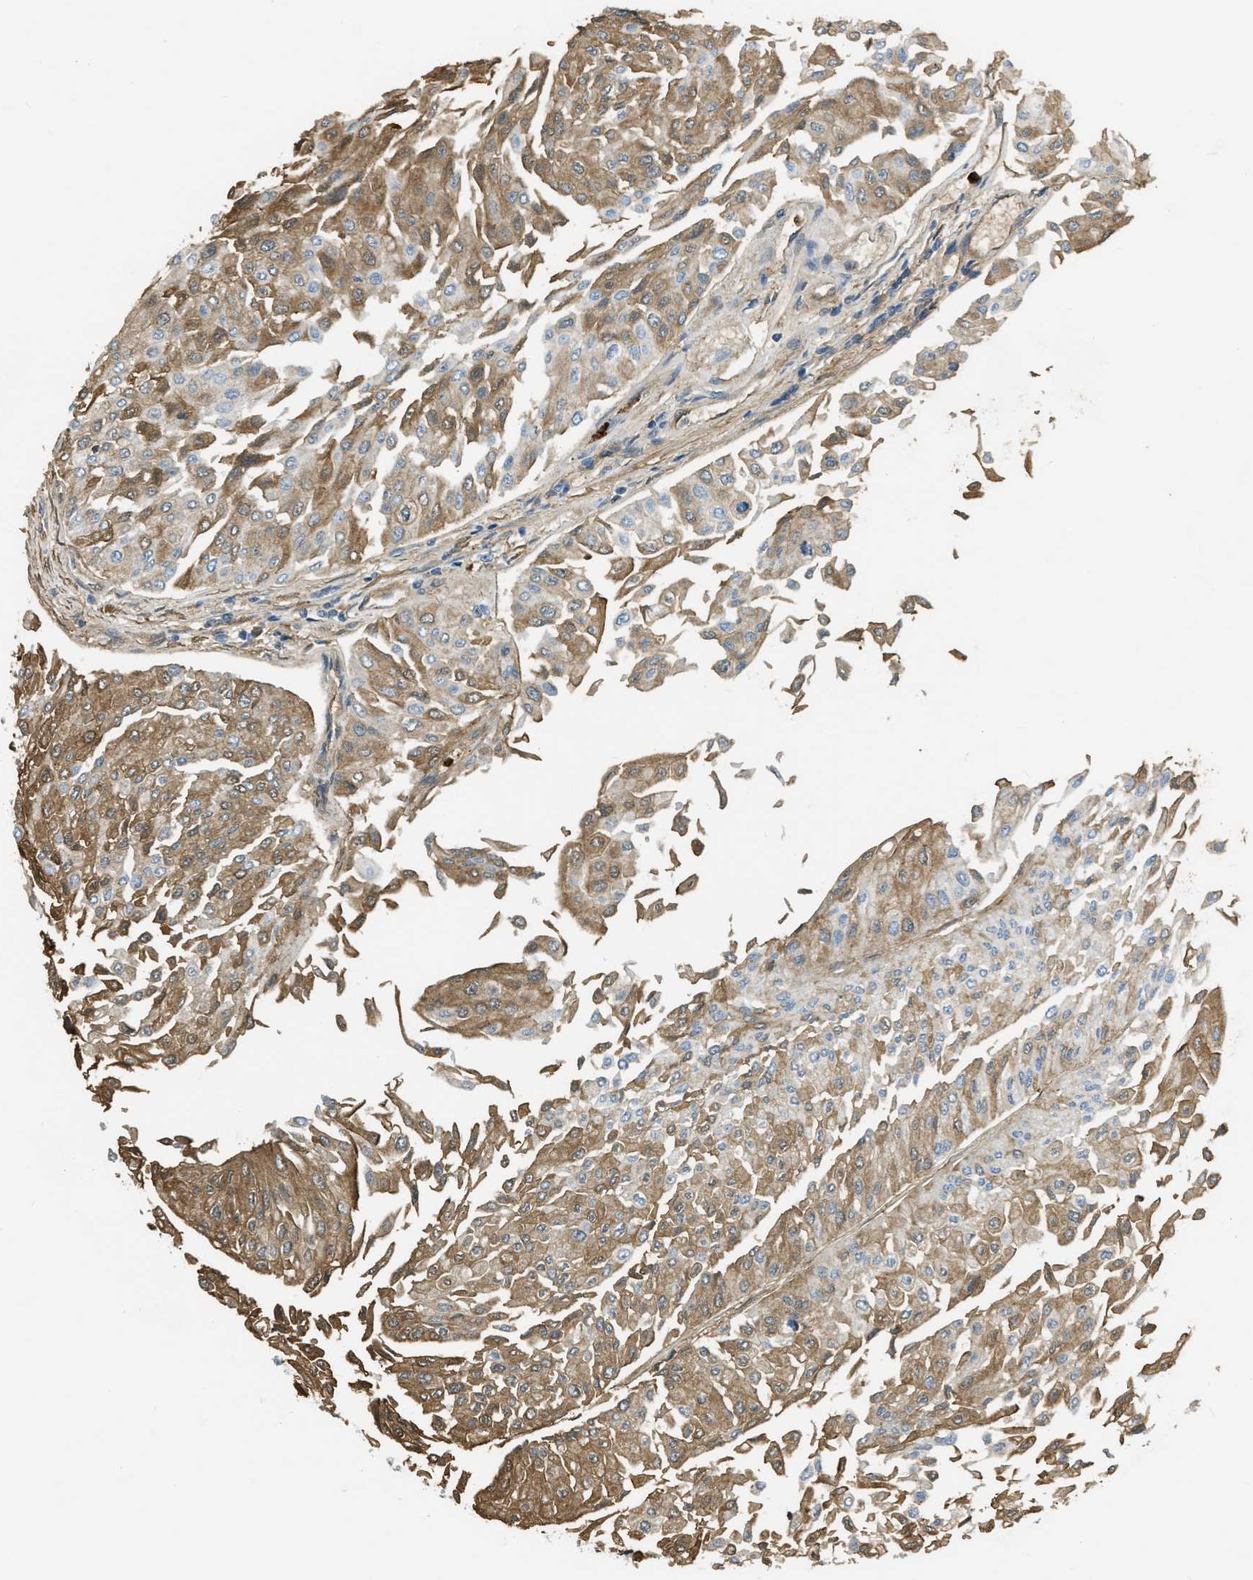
{"staining": {"intensity": "moderate", "quantity": ">75%", "location": "cytoplasmic/membranous"}, "tissue": "urothelial cancer", "cell_type": "Tumor cells", "image_type": "cancer", "snomed": [{"axis": "morphology", "description": "Urothelial carcinoma, Low grade"}, {"axis": "topography", "description": "Urinary bladder"}], "caption": "Human urothelial cancer stained with a brown dye demonstrates moderate cytoplasmic/membranous positive expression in about >75% of tumor cells.", "gene": "PRTN3", "patient": {"sex": "male", "age": 67}}